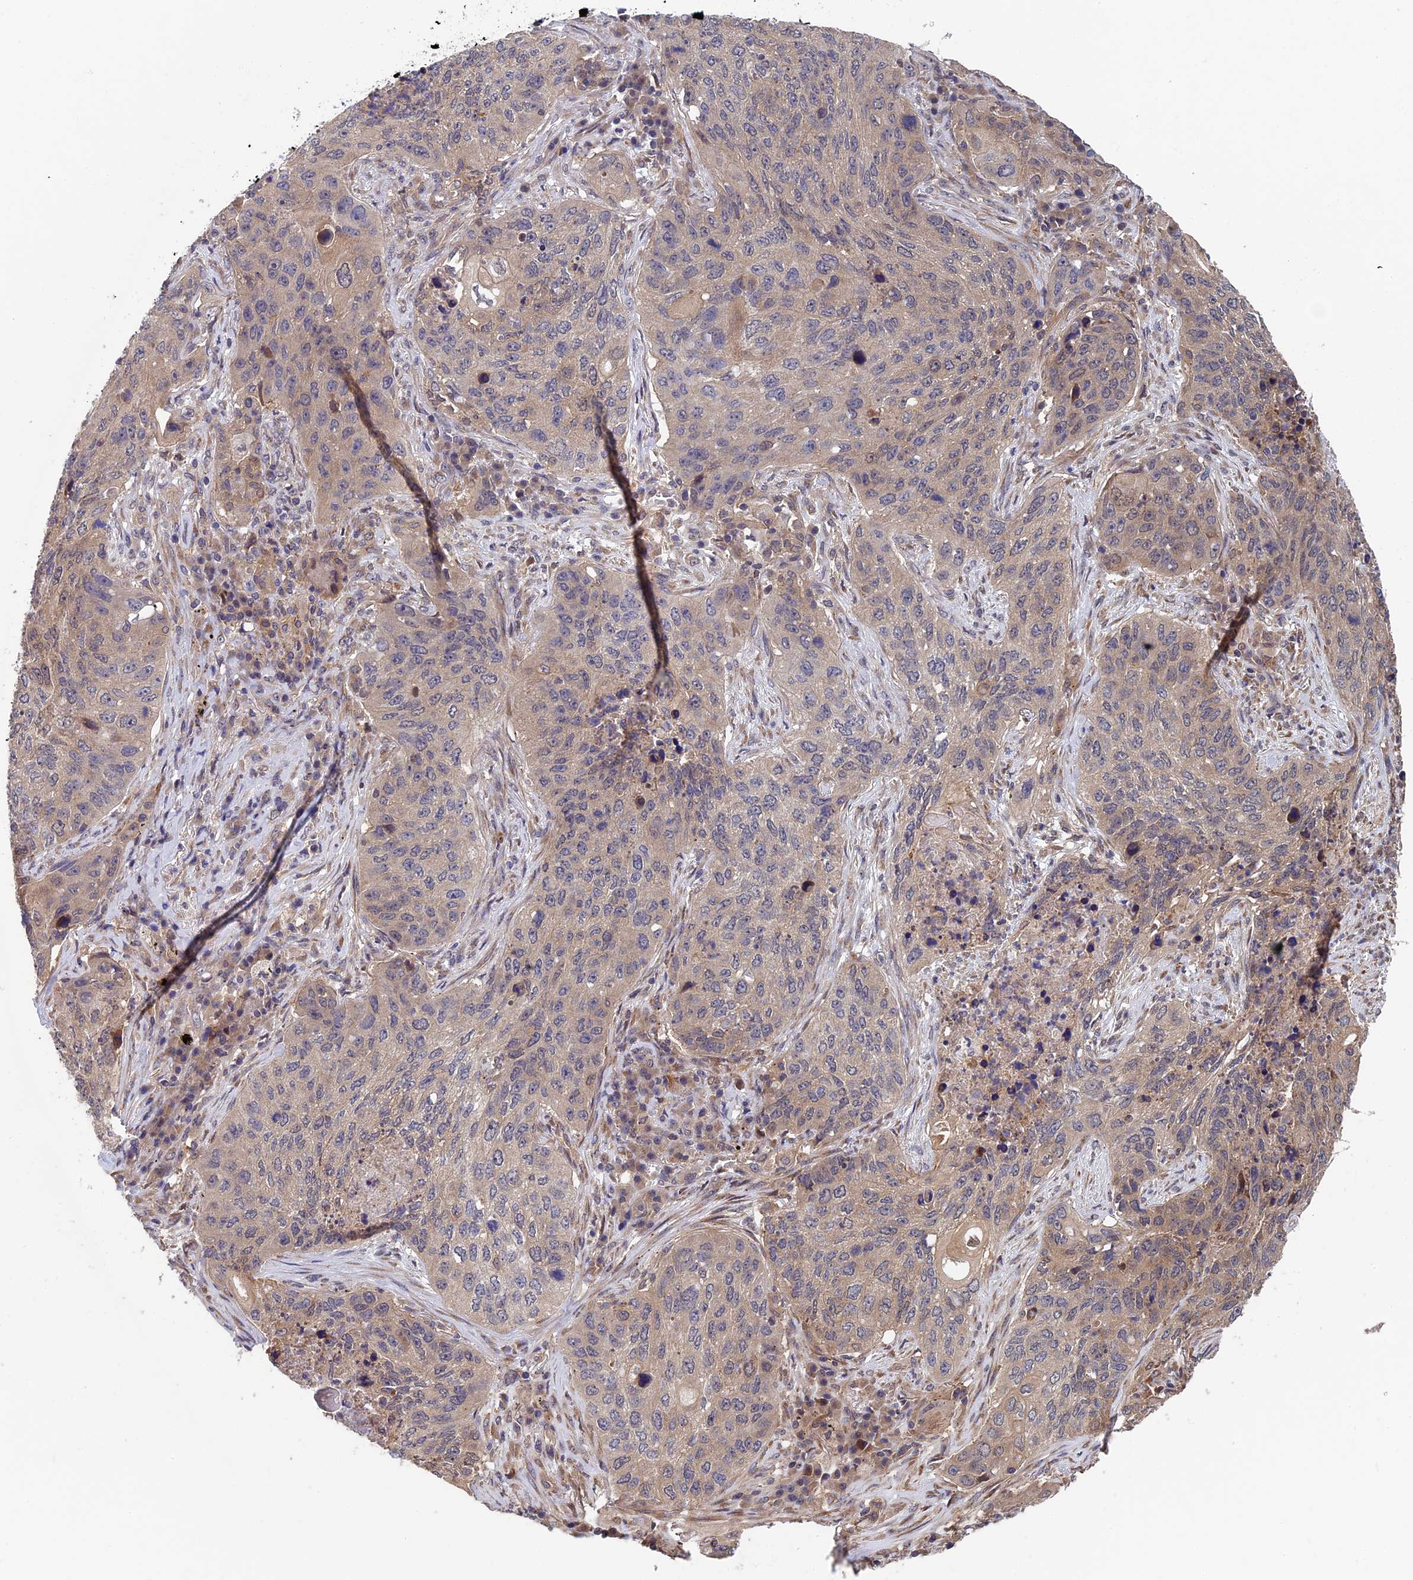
{"staining": {"intensity": "weak", "quantity": "<25%", "location": "cytoplasmic/membranous"}, "tissue": "lung cancer", "cell_type": "Tumor cells", "image_type": "cancer", "snomed": [{"axis": "morphology", "description": "Squamous cell carcinoma, NOS"}, {"axis": "topography", "description": "Lung"}], "caption": "A micrograph of lung cancer (squamous cell carcinoma) stained for a protein exhibits no brown staining in tumor cells. (Brightfield microscopy of DAB IHC at high magnification).", "gene": "LCMT1", "patient": {"sex": "female", "age": 63}}